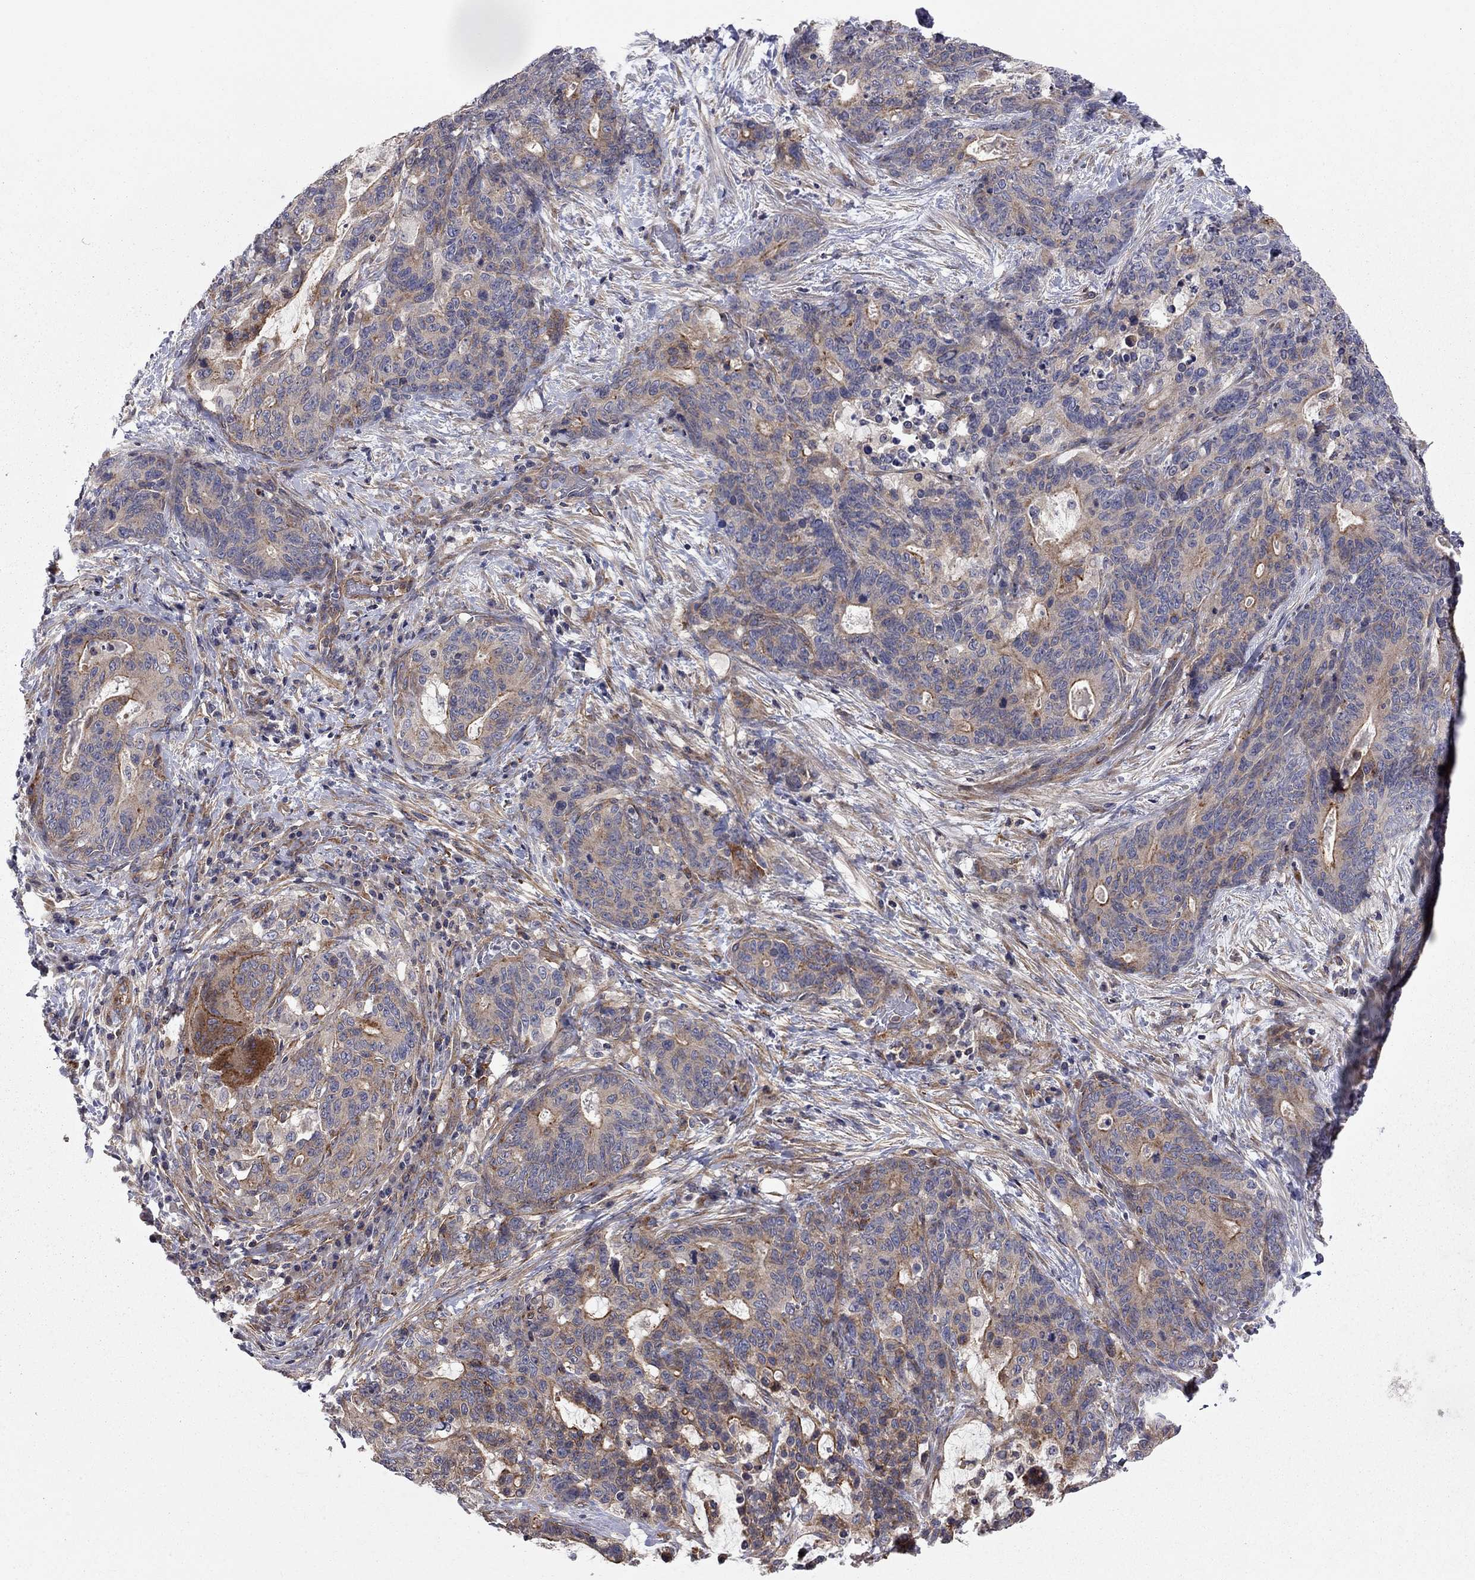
{"staining": {"intensity": "moderate", "quantity": "25%-75%", "location": "cytoplasmic/membranous"}, "tissue": "stomach cancer", "cell_type": "Tumor cells", "image_type": "cancer", "snomed": [{"axis": "morphology", "description": "Normal tissue, NOS"}, {"axis": "morphology", "description": "Adenocarcinoma, NOS"}, {"axis": "topography", "description": "Stomach"}], "caption": "A histopathology image showing moderate cytoplasmic/membranous staining in approximately 25%-75% of tumor cells in stomach cancer (adenocarcinoma), as visualized by brown immunohistochemical staining.", "gene": "RASEF", "patient": {"sex": "female", "age": 64}}